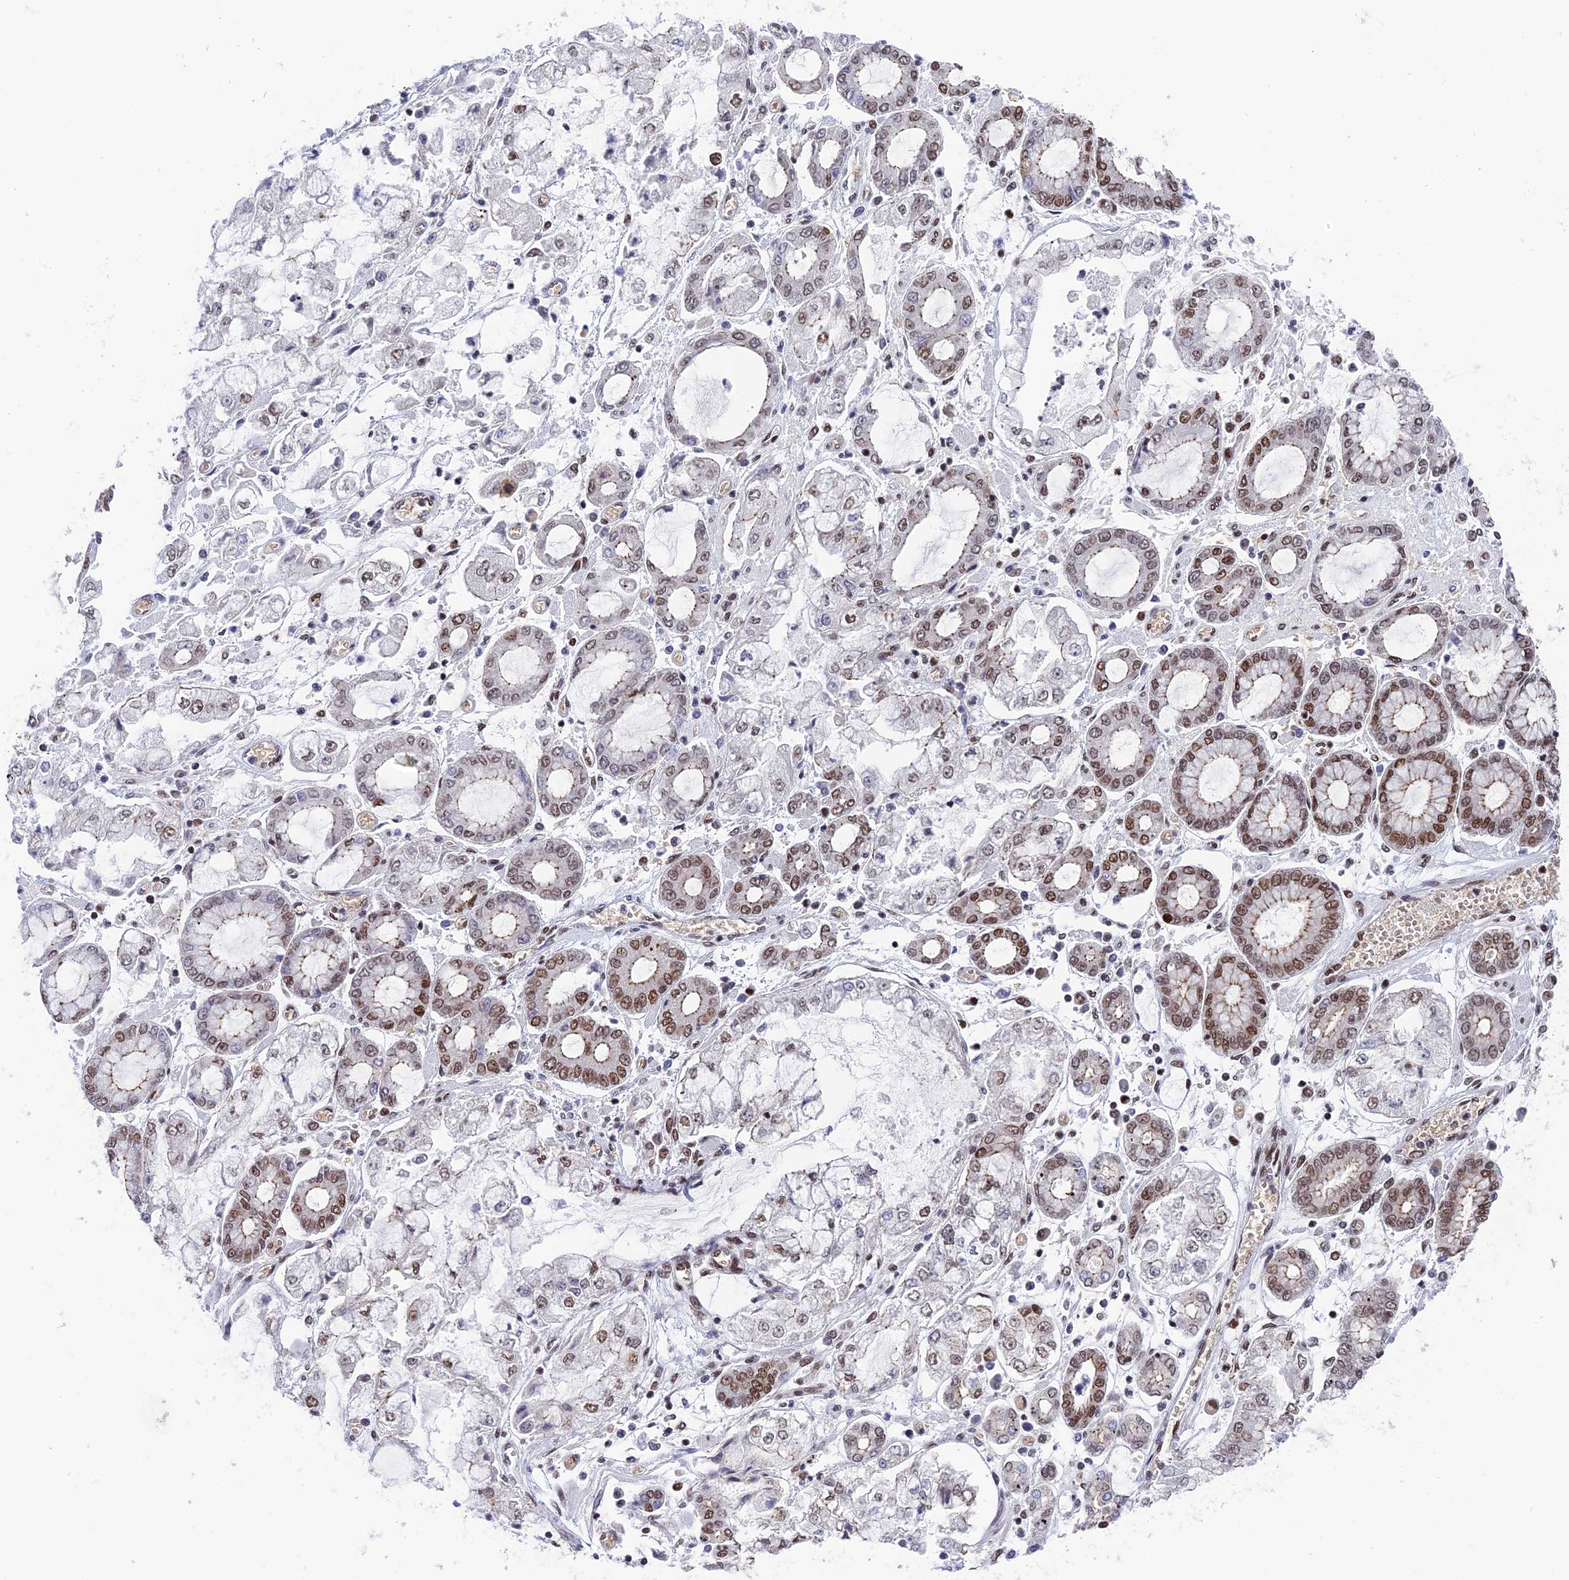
{"staining": {"intensity": "moderate", "quantity": "<25%", "location": "nuclear"}, "tissue": "stomach cancer", "cell_type": "Tumor cells", "image_type": "cancer", "snomed": [{"axis": "morphology", "description": "Adenocarcinoma, NOS"}, {"axis": "topography", "description": "Stomach"}], "caption": "Immunohistochemistry of stomach cancer demonstrates low levels of moderate nuclear staining in approximately <25% of tumor cells. (DAB IHC with brightfield microscopy, high magnification).", "gene": "EEF1AKMT3", "patient": {"sex": "male", "age": 76}}